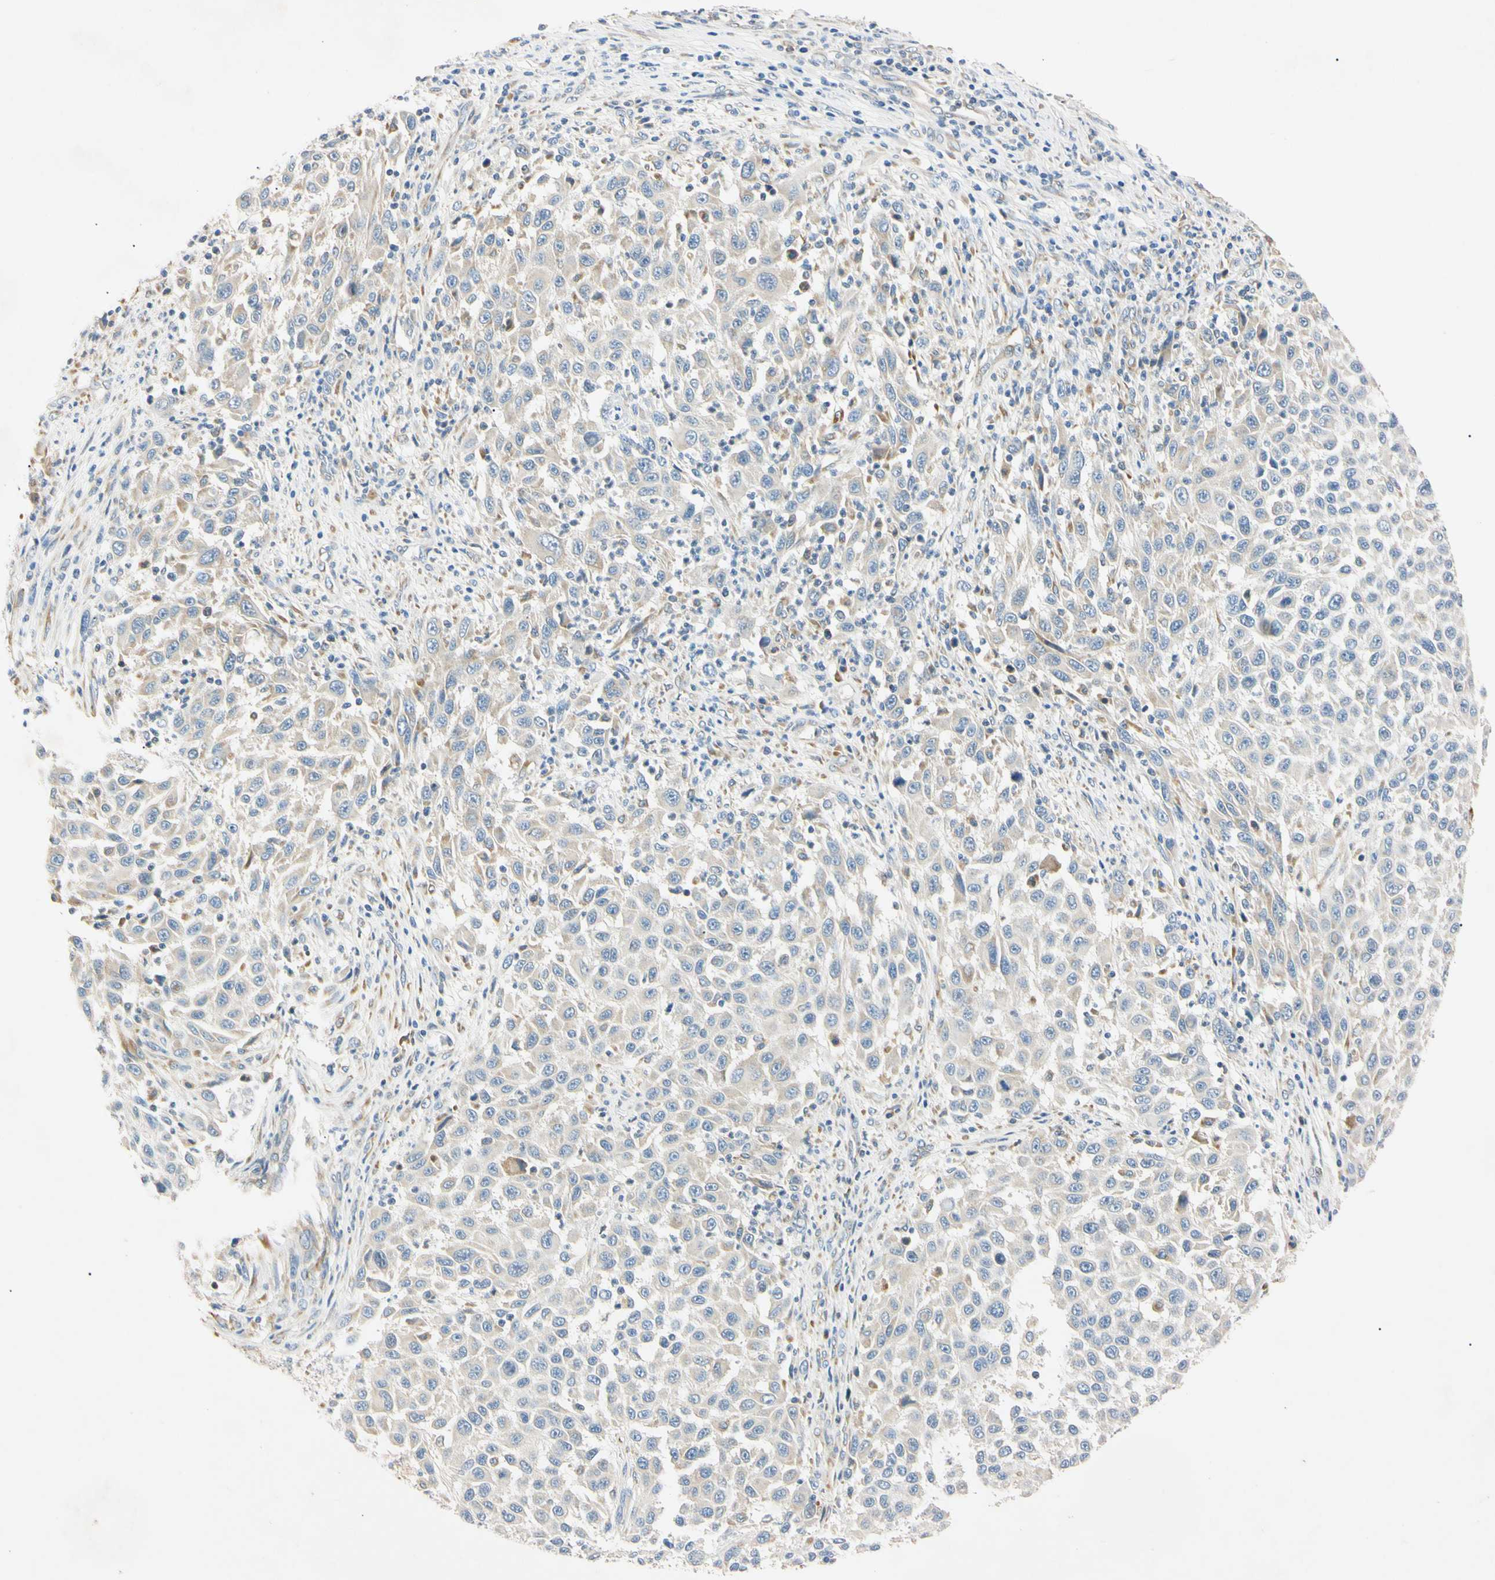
{"staining": {"intensity": "weak", "quantity": "<25%", "location": "cytoplasmic/membranous"}, "tissue": "melanoma", "cell_type": "Tumor cells", "image_type": "cancer", "snomed": [{"axis": "morphology", "description": "Malignant melanoma, Metastatic site"}, {"axis": "topography", "description": "Lymph node"}], "caption": "Tumor cells are negative for brown protein staining in melanoma.", "gene": "DNAJB12", "patient": {"sex": "male", "age": 61}}